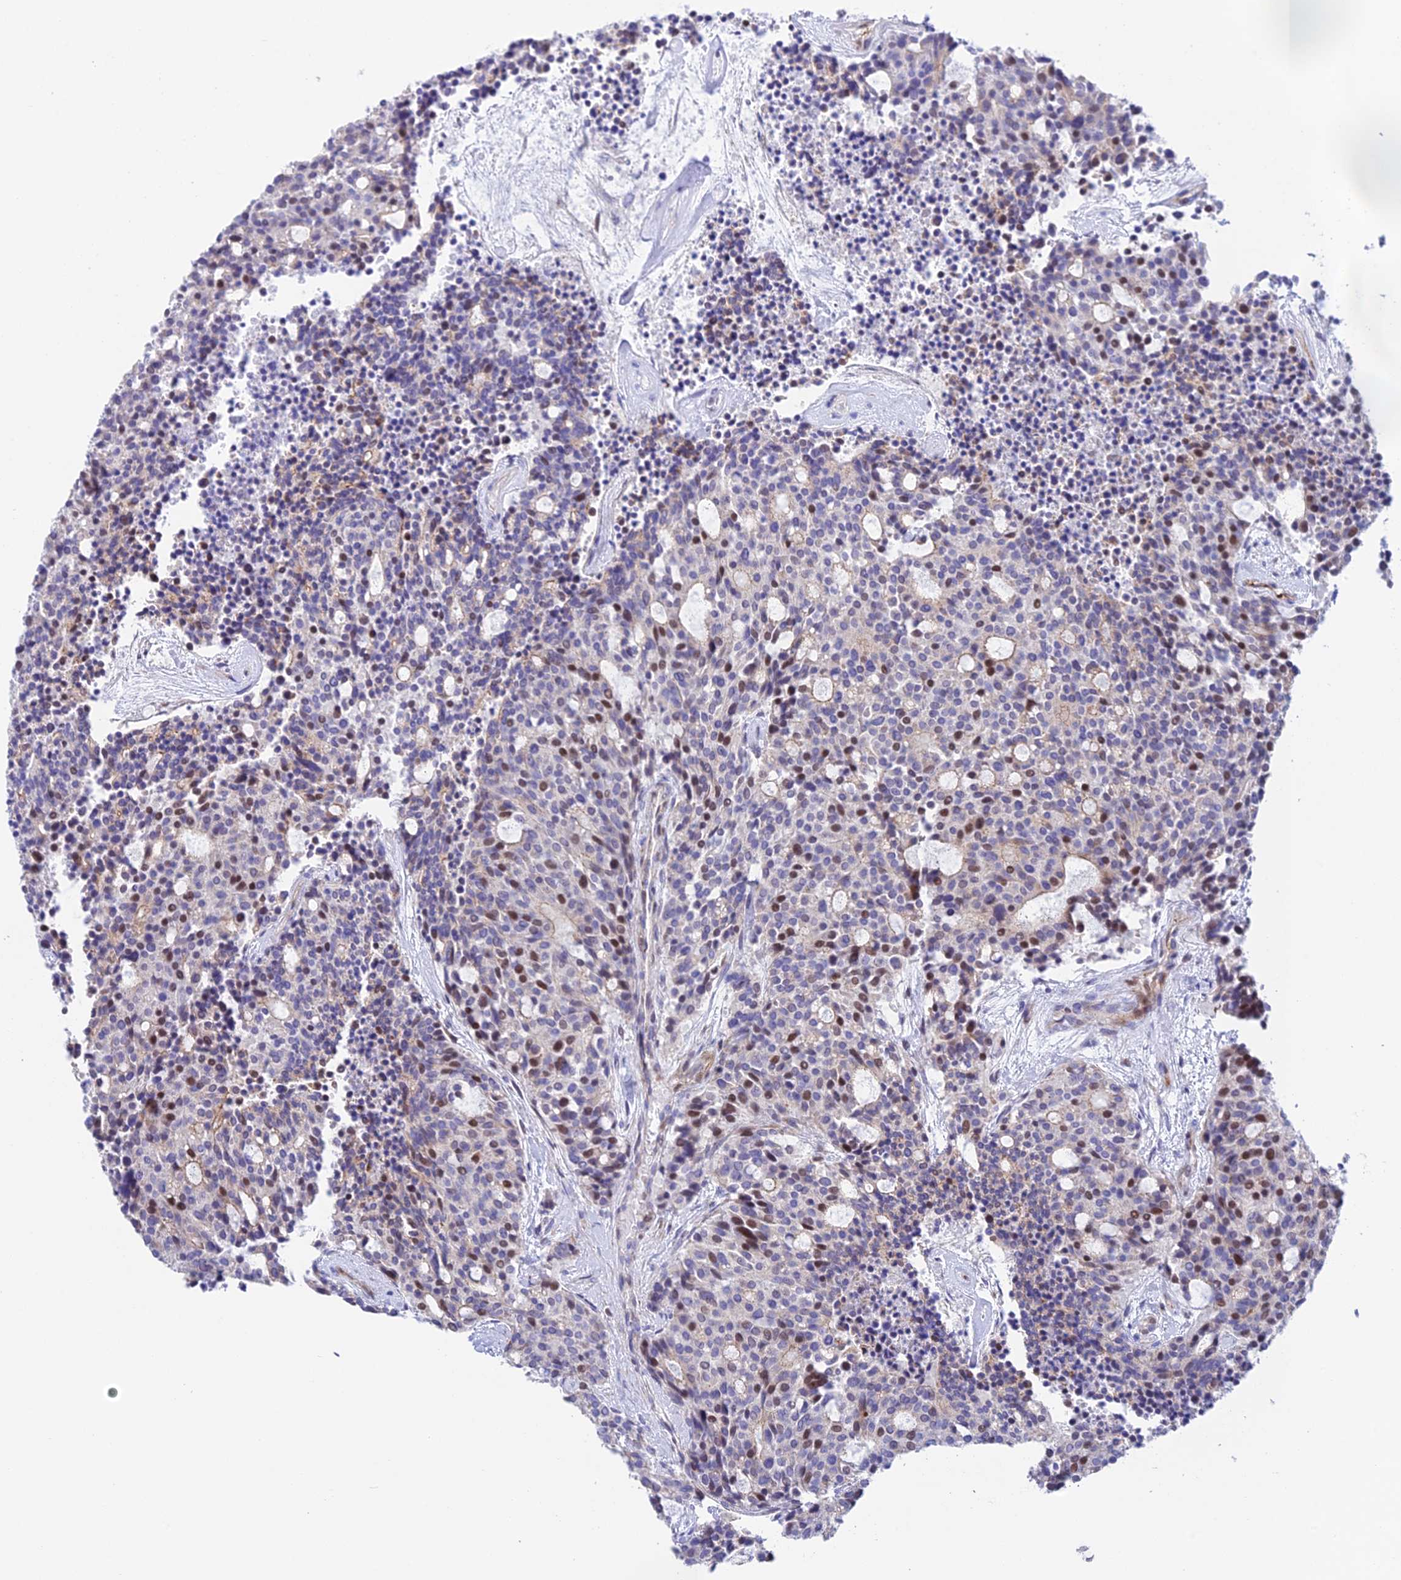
{"staining": {"intensity": "moderate", "quantity": "<25%", "location": "nuclear"}, "tissue": "carcinoid", "cell_type": "Tumor cells", "image_type": "cancer", "snomed": [{"axis": "morphology", "description": "Carcinoid, malignant, NOS"}, {"axis": "topography", "description": "Pancreas"}], "caption": "Protein expression analysis of human carcinoid reveals moderate nuclear expression in approximately <25% of tumor cells.", "gene": "PRIM1", "patient": {"sex": "female", "age": 54}}